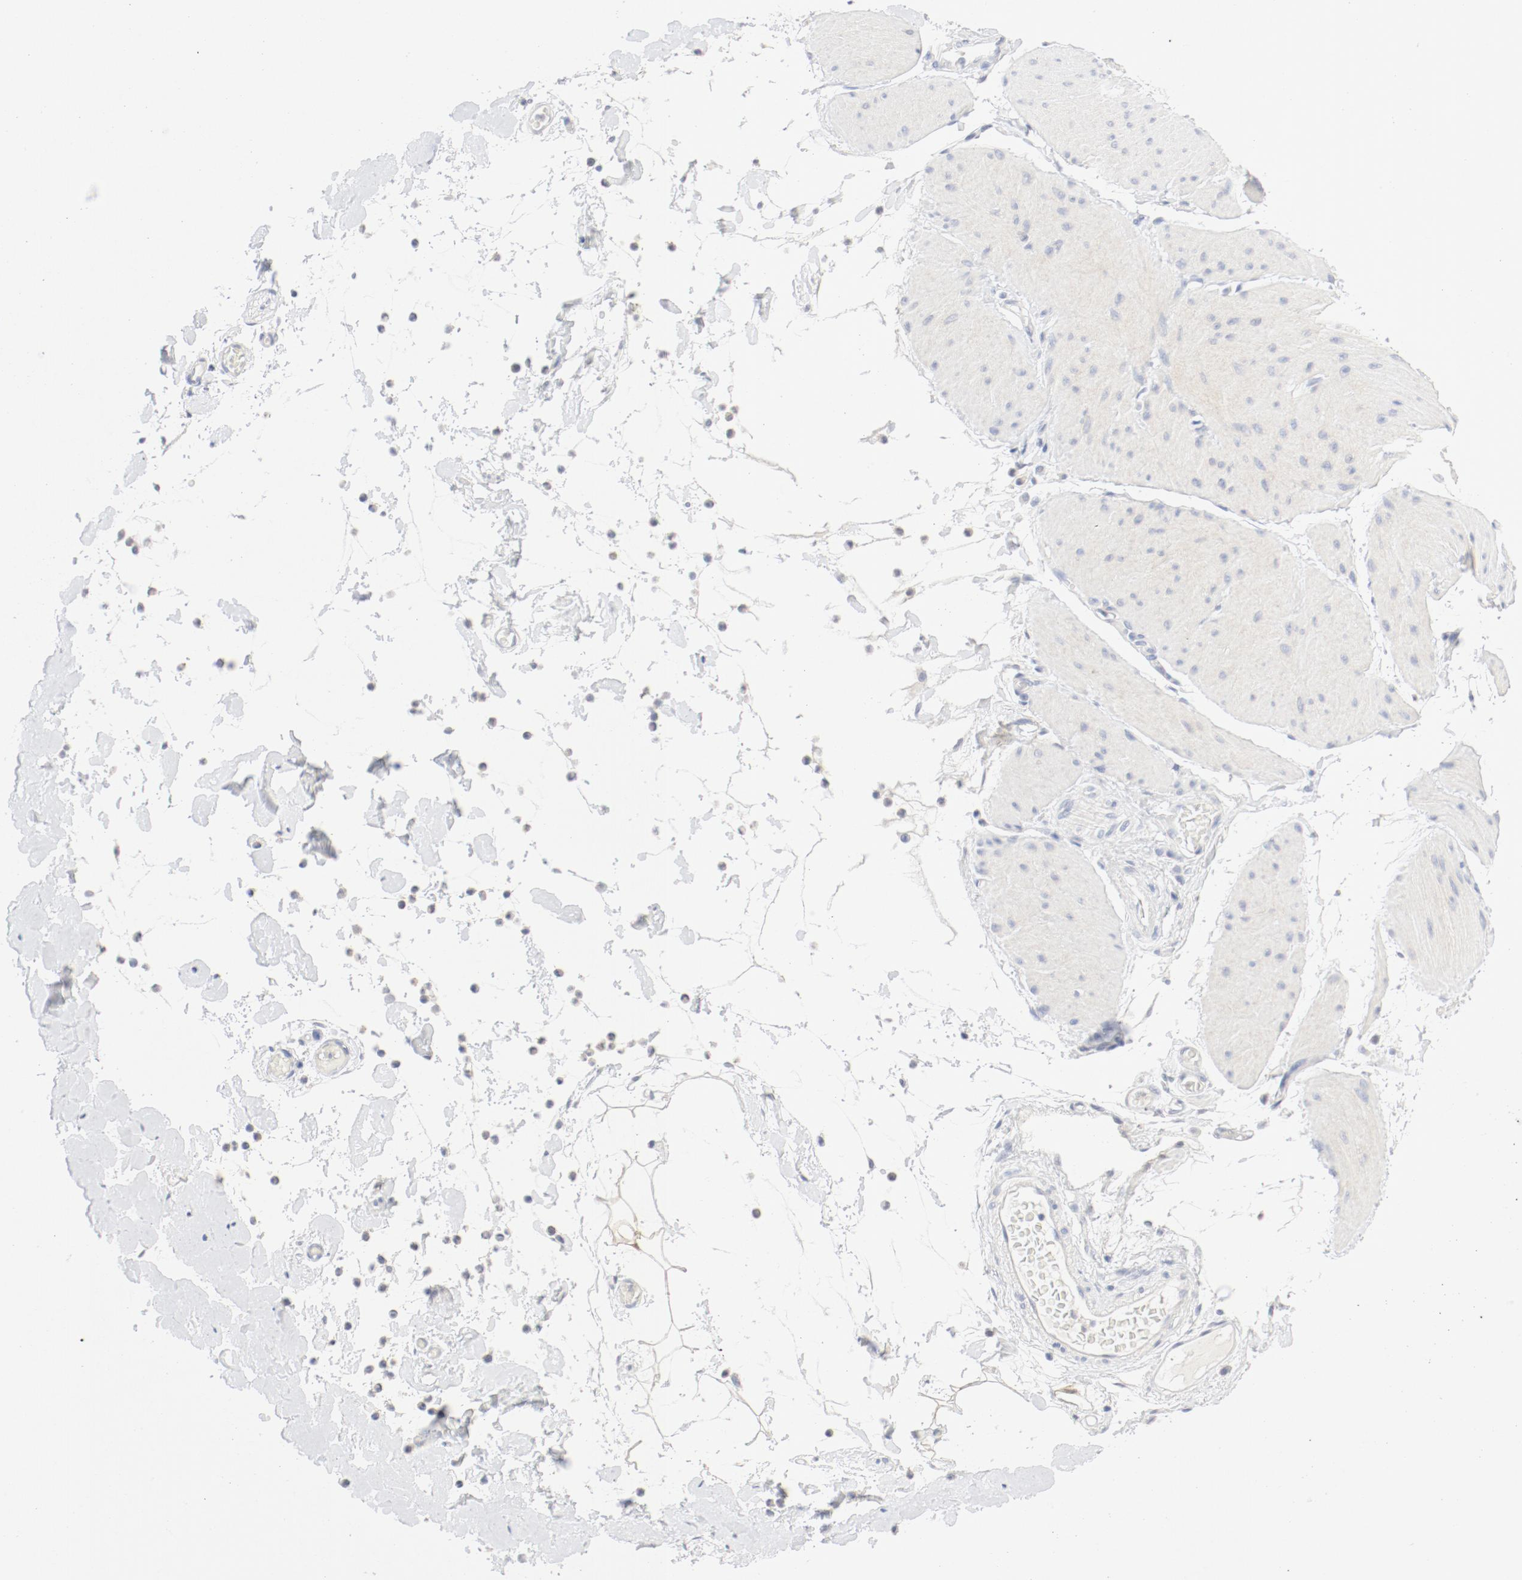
{"staining": {"intensity": "weak", "quantity": "<25%", "location": "cytoplasmic/membranous"}, "tissue": "smooth muscle", "cell_type": "Smooth muscle cells", "image_type": "normal", "snomed": [{"axis": "morphology", "description": "Normal tissue, NOS"}, {"axis": "topography", "description": "Smooth muscle"}, {"axis": "topography", "description": "Colon"}], "caption": "IHC of unremarkable smooth muscle exhibits no staining in smooth muscle cells. (DAB (3,3'-diaminobenzidine) immunohistochemistry (IHC), high magnification).", "gene": "PGM1", "patient": {"sex": "male", "age": 67}}